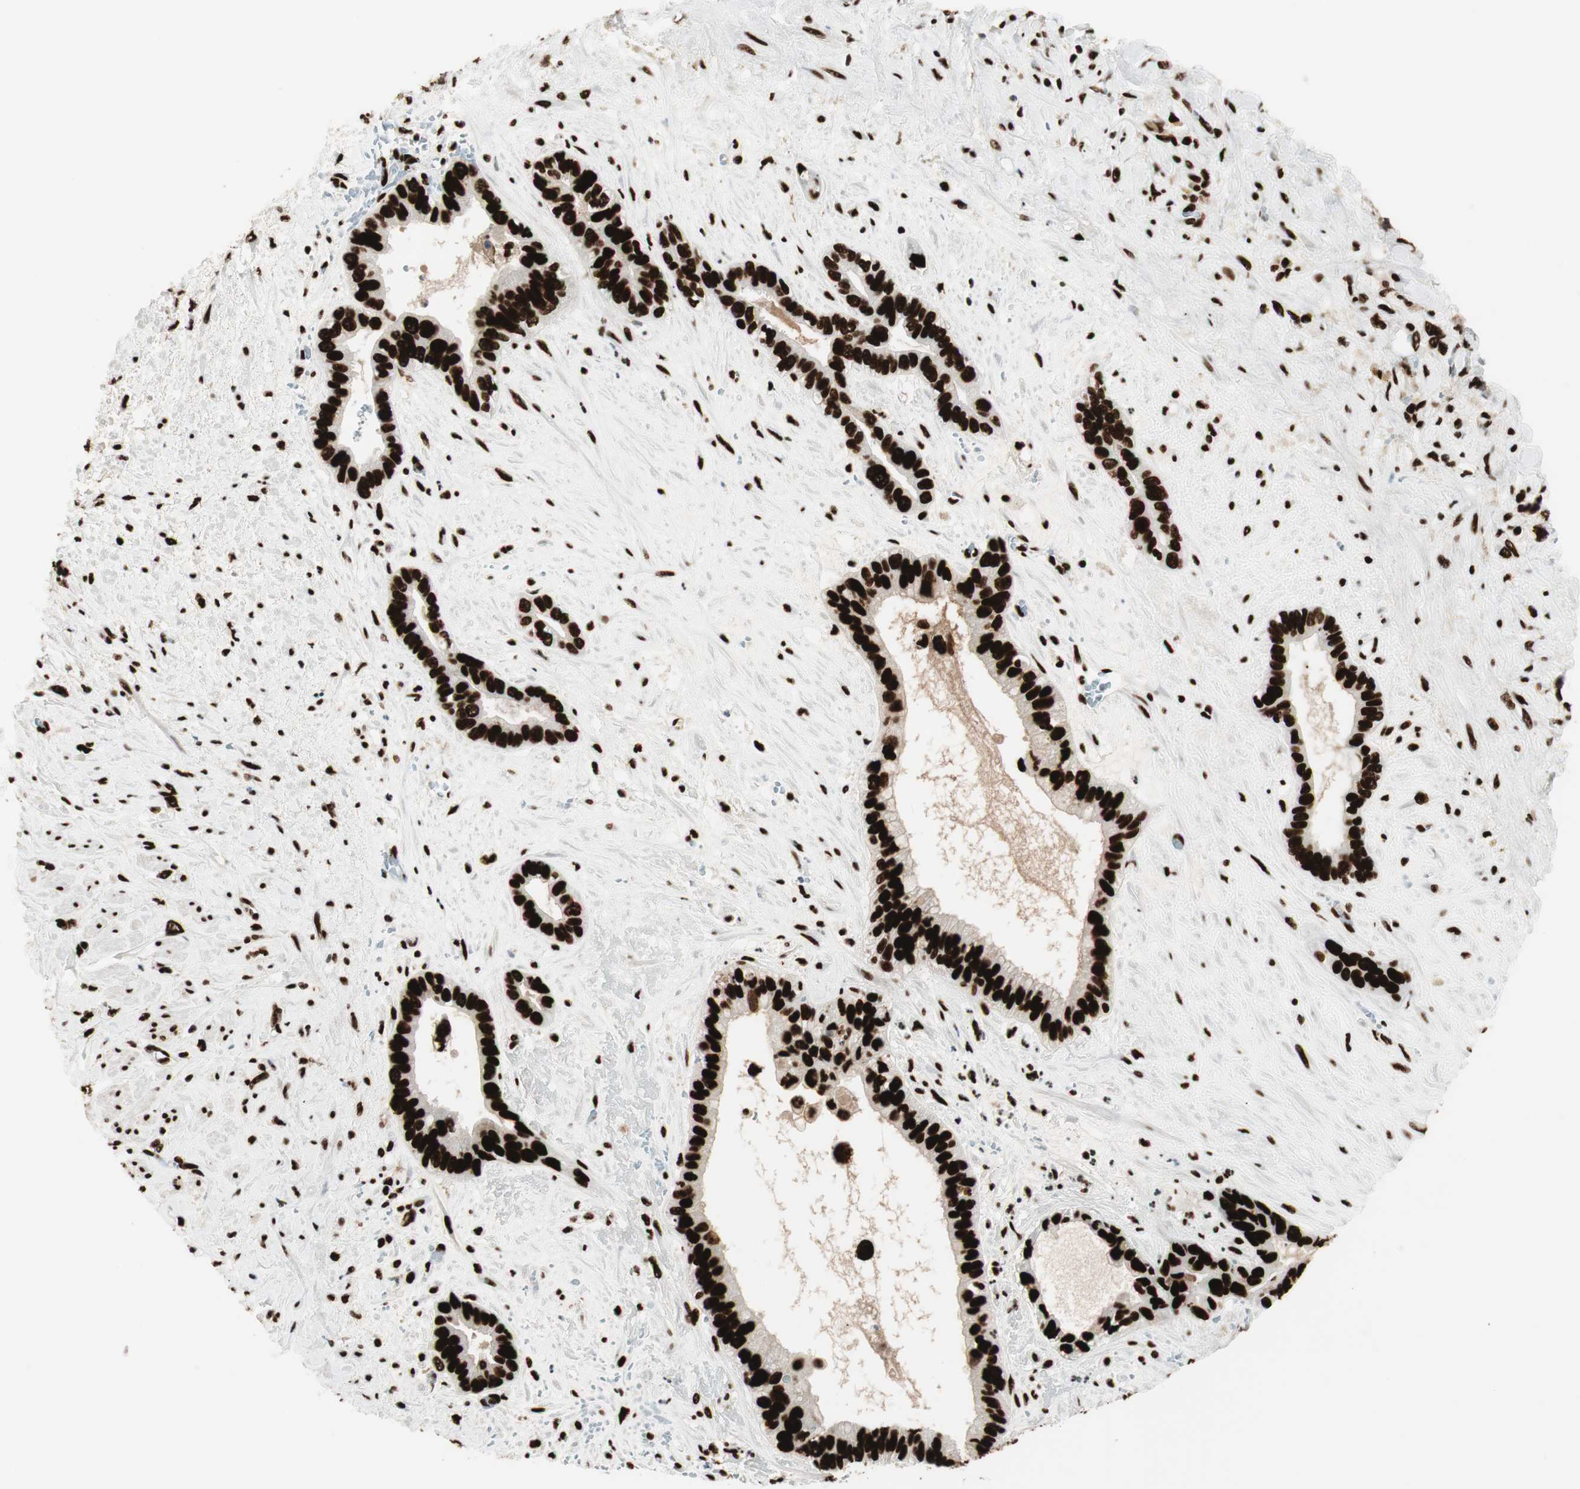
{"staining": {"intensity": "strong", "quantity": ">75%", "location": "nuclear"}, "tissue": "liver cancer", "cell_type": "Tumor cells", "image_type": "cancer", "snomed": [{"axis": "morphology", "description": "Cholangiocarcinoma"}, {"axis": "topography", "description": "Liver"}], "caption": "About >75% of tumor cells in liver cancer (cholangiocarcinoma) display strong nuclear protein positivity as visualized by brown immunohistochemical staining.", "gene": "PSME3", "patient": {"sex": "female", "age": 65}}